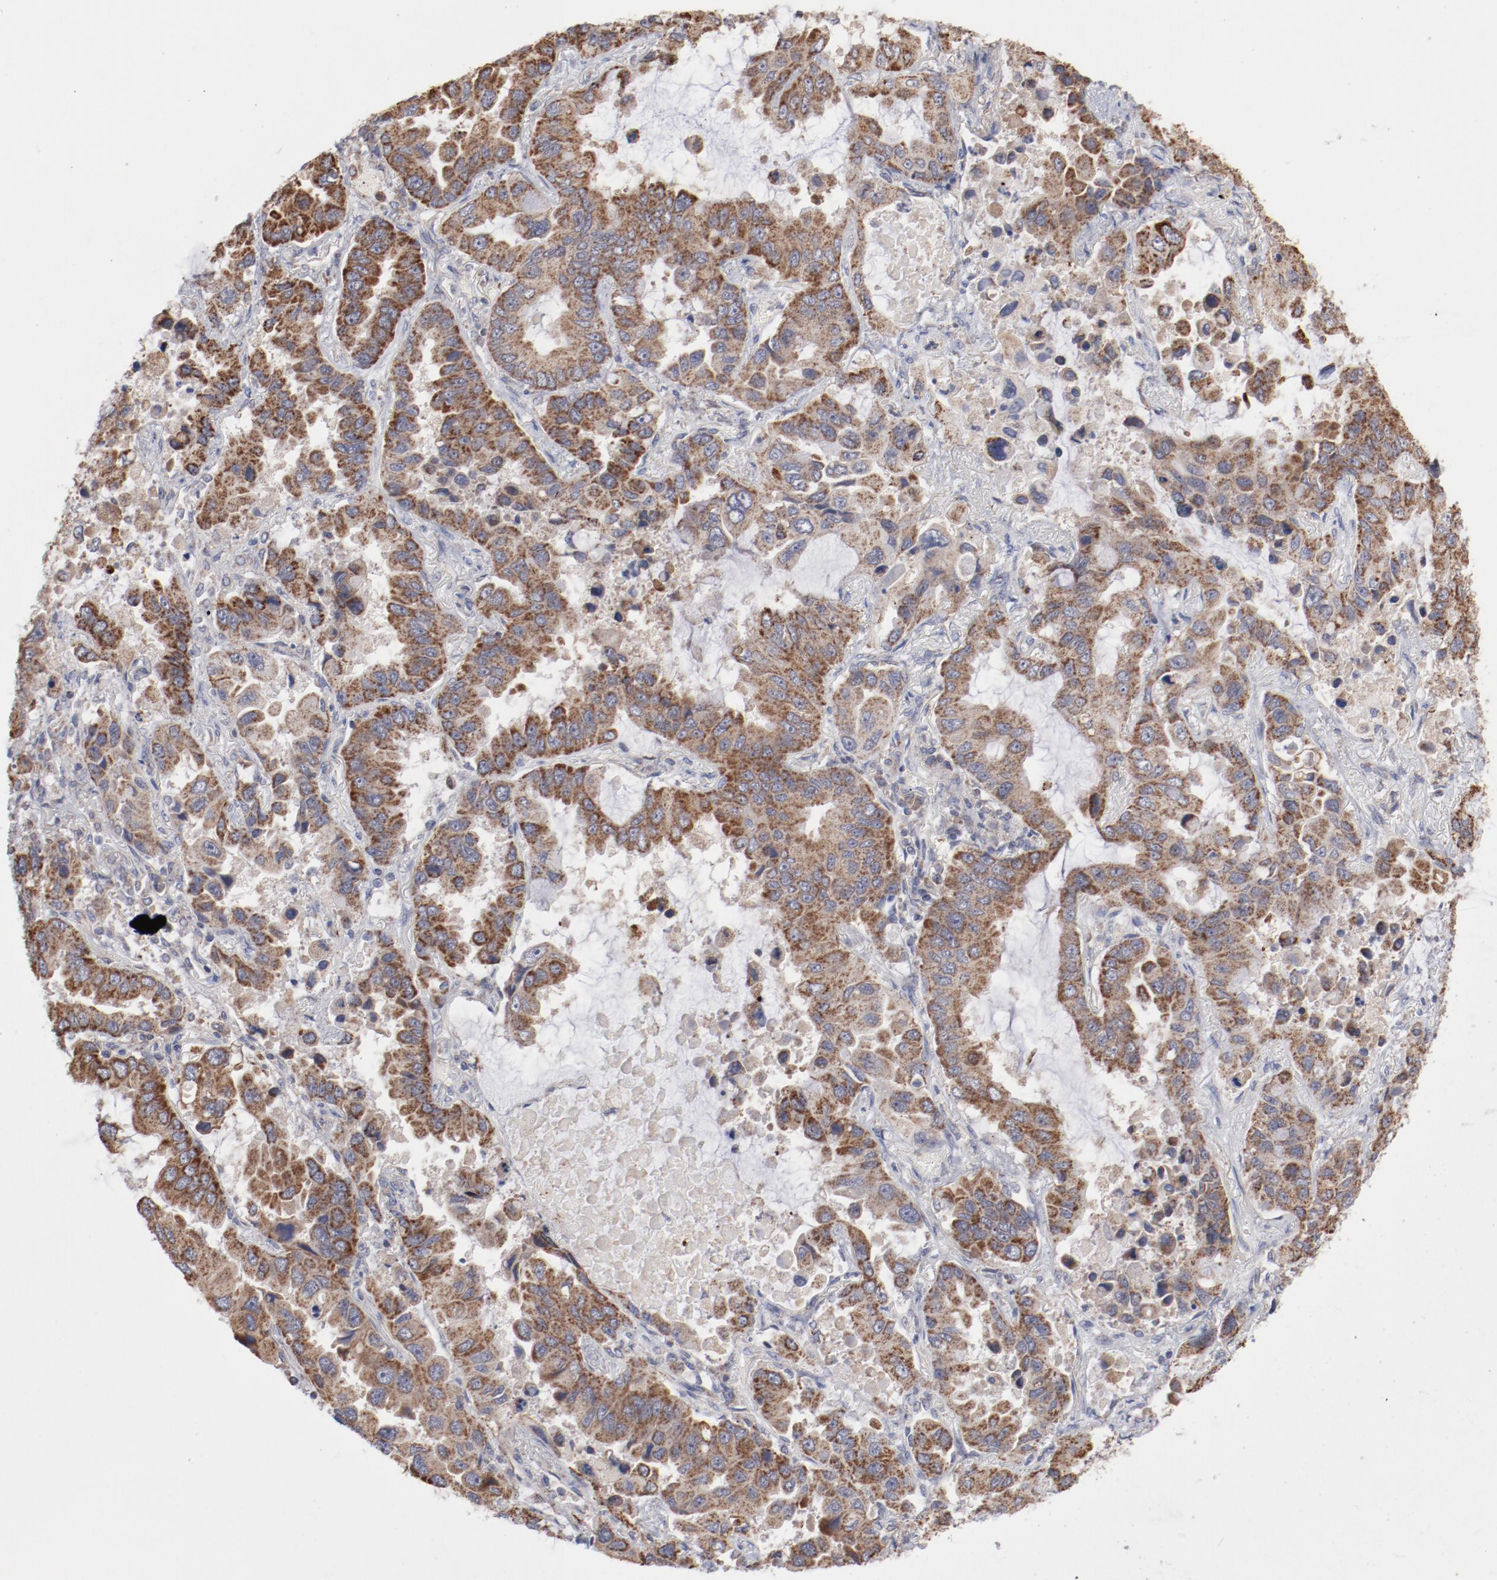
{"staining": {"intensity": "moderate", "quantity": ">75%", "location": "cytoplasmic/membranous"}, "tissue": "lung cancer", "cell_type": "Tumor cells", "image_type": "cancer", "snomed": [{"axis": "morphology", "description": "Adenocarcinoma, NOS"}, {"axis": "topography", "description": "Lung"}], "caption": "Tumor cells demonstrate medium levels of moderate cytoplasmic/membranous staining in about >75% of cells in lung adenocarcinoma.", "gene": "PPFIBP2", "patient": {"sex": "male", "age": 64}}